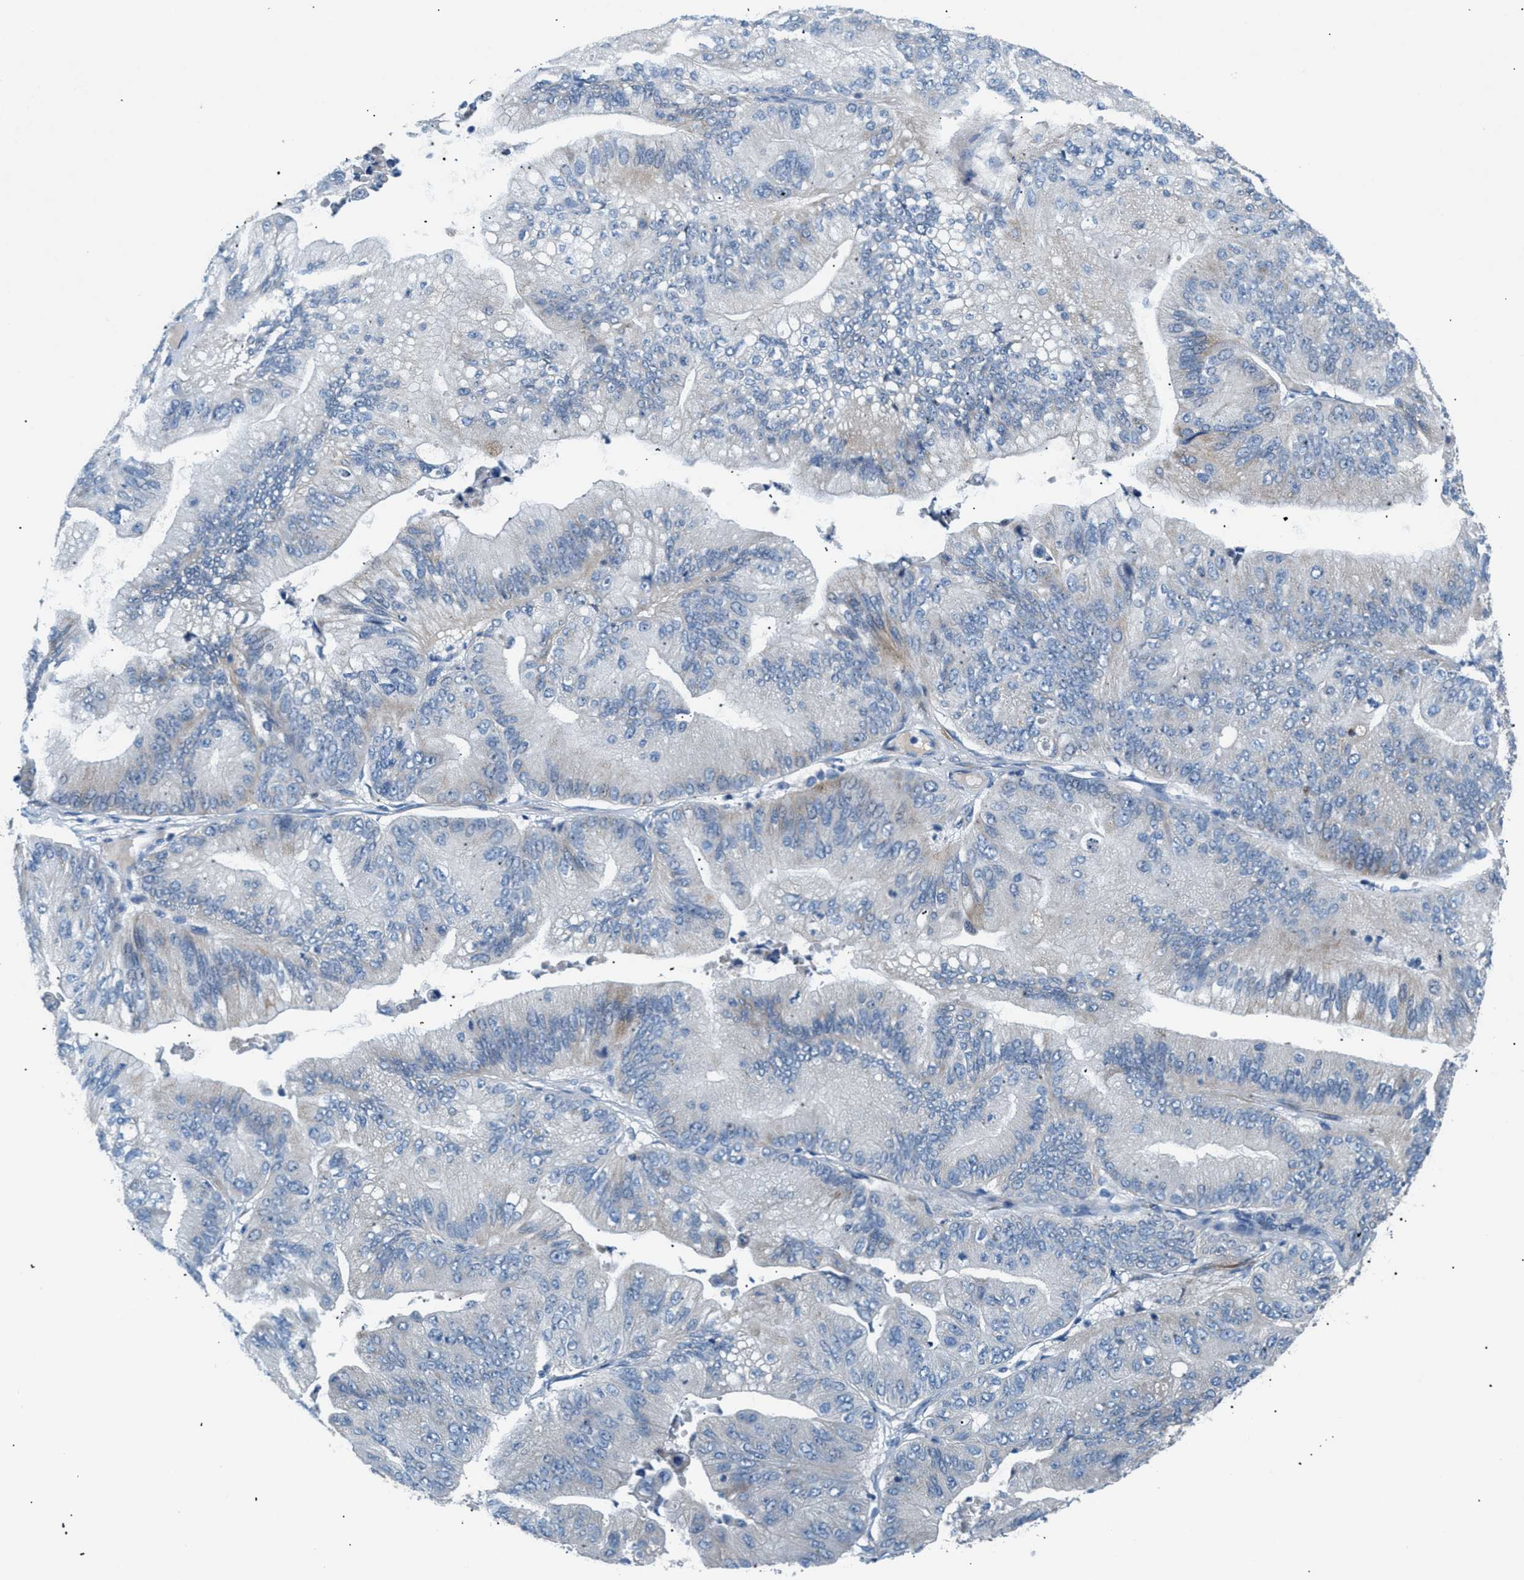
{"staining": {"intensity": "negative", "quantity": "none", "location": "none"}, "tissue": "ovarian cancer", "cell_type": "Tumor cells", "image_type": "cancer", "snomed": [{"axis": "morphology", "description": "Cystadenocarcinoma, mucinous, NOS"}, {"axis": "topography", "description": "Ovary"}], "caption": "Tumor cells are negative for brown protein staining in mucinous cystadenocarcinoma (ovarian).", "gene": "ICA1", "patient": {"sex": "female", "age": 61}}